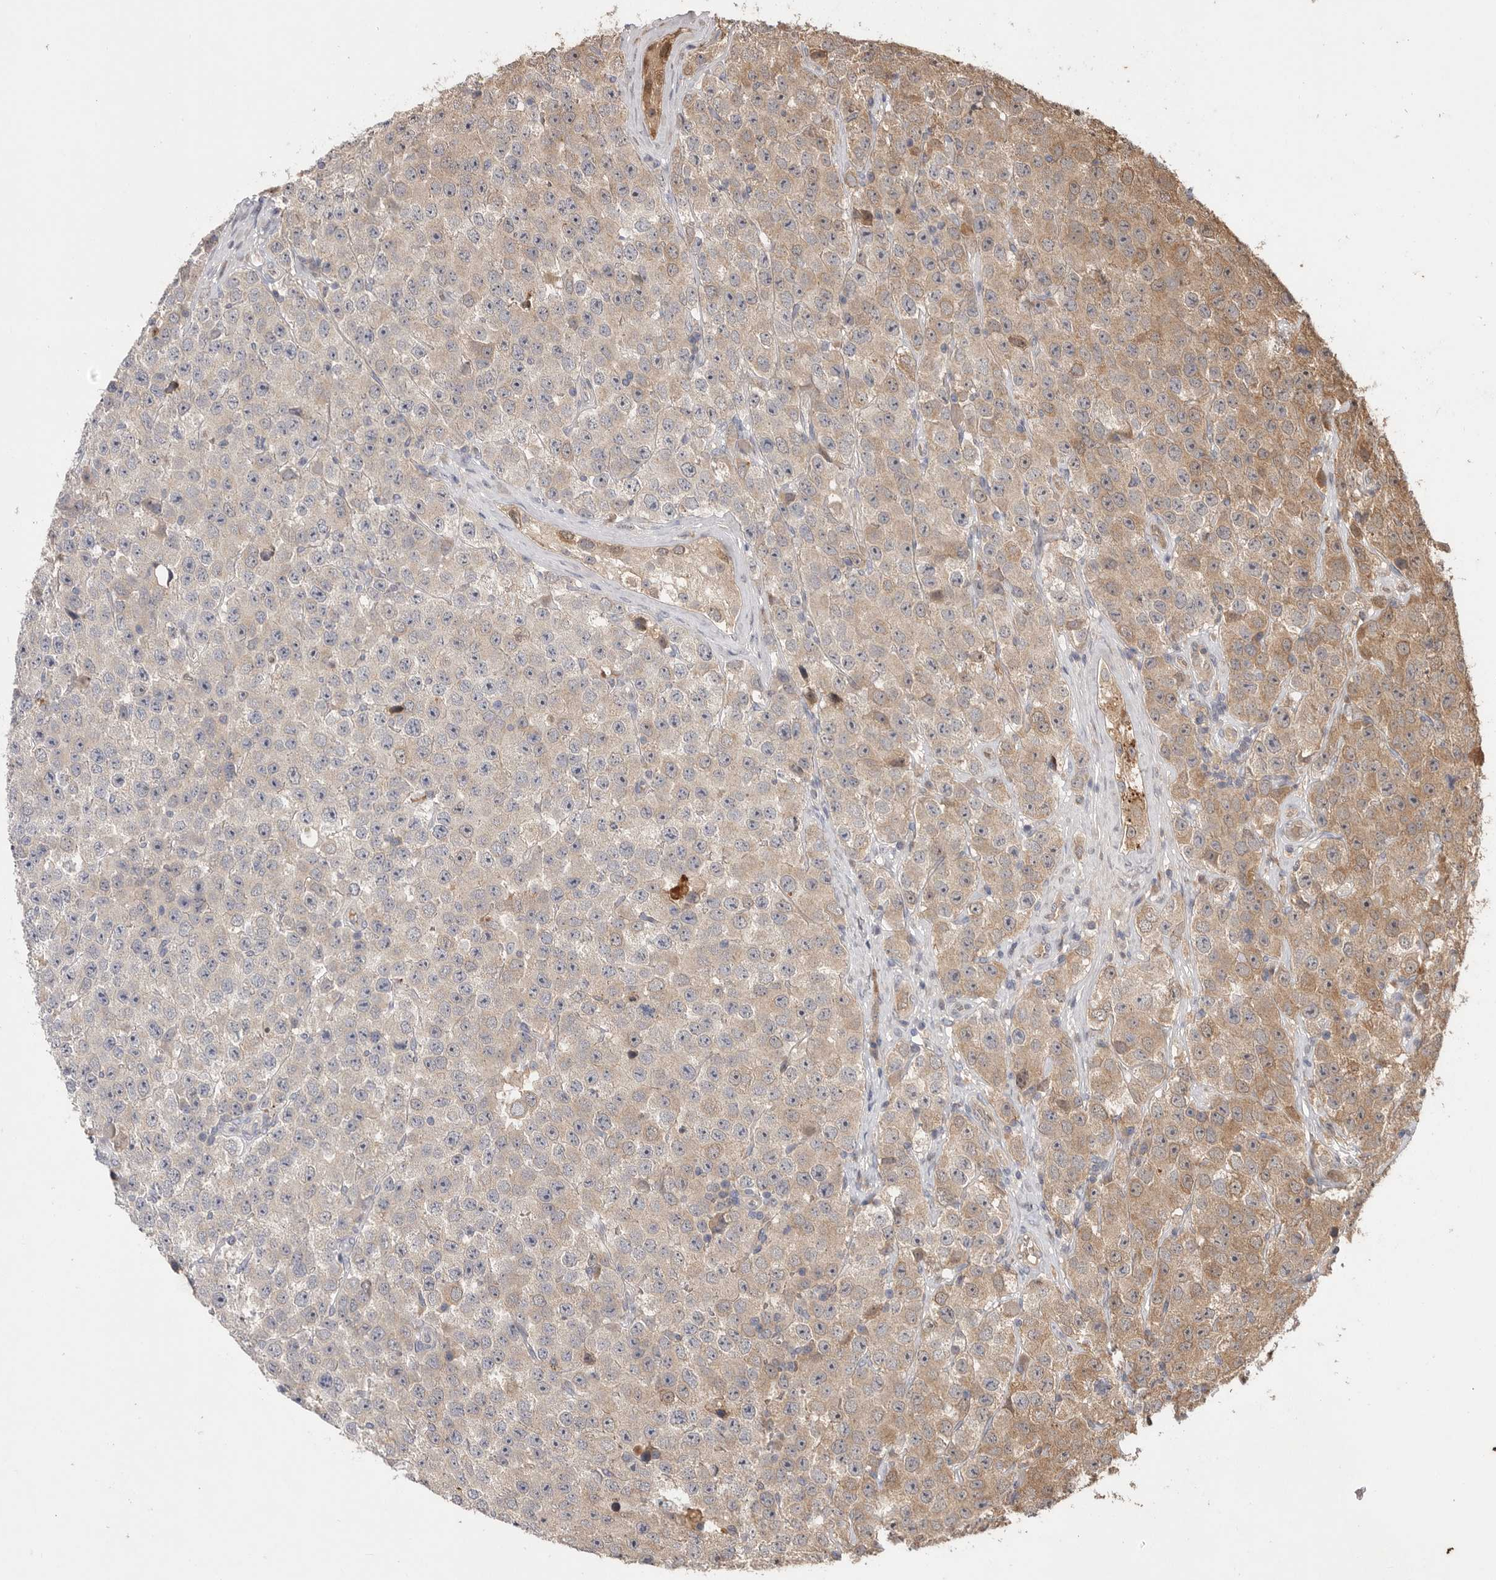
{"staining": {"intensity": "moderate", "quantity": "<25%", "location": "cytoplasmic/membranous"}, "tissue": "testis cancer", "cell_type": "Tumor cells", "image_type": "cancer", "snomed": [{"axis": "morphology", "description": "Seminoma, NOS"}, {"axis": "morphology", "description": "Carcinoma, Embryonal, NOS"}, {"axis": "topography", "description": "Testis"}], "caption": "Testis cancer tissue demonstrates moderate cytoplasmic/membranous positivity in approximately <25% of tumor cells The protein is shown in brown color, while the nuclei are stained blue.", "gene": "VN1R4", "patient": {"sex": "male", "age": 28}}